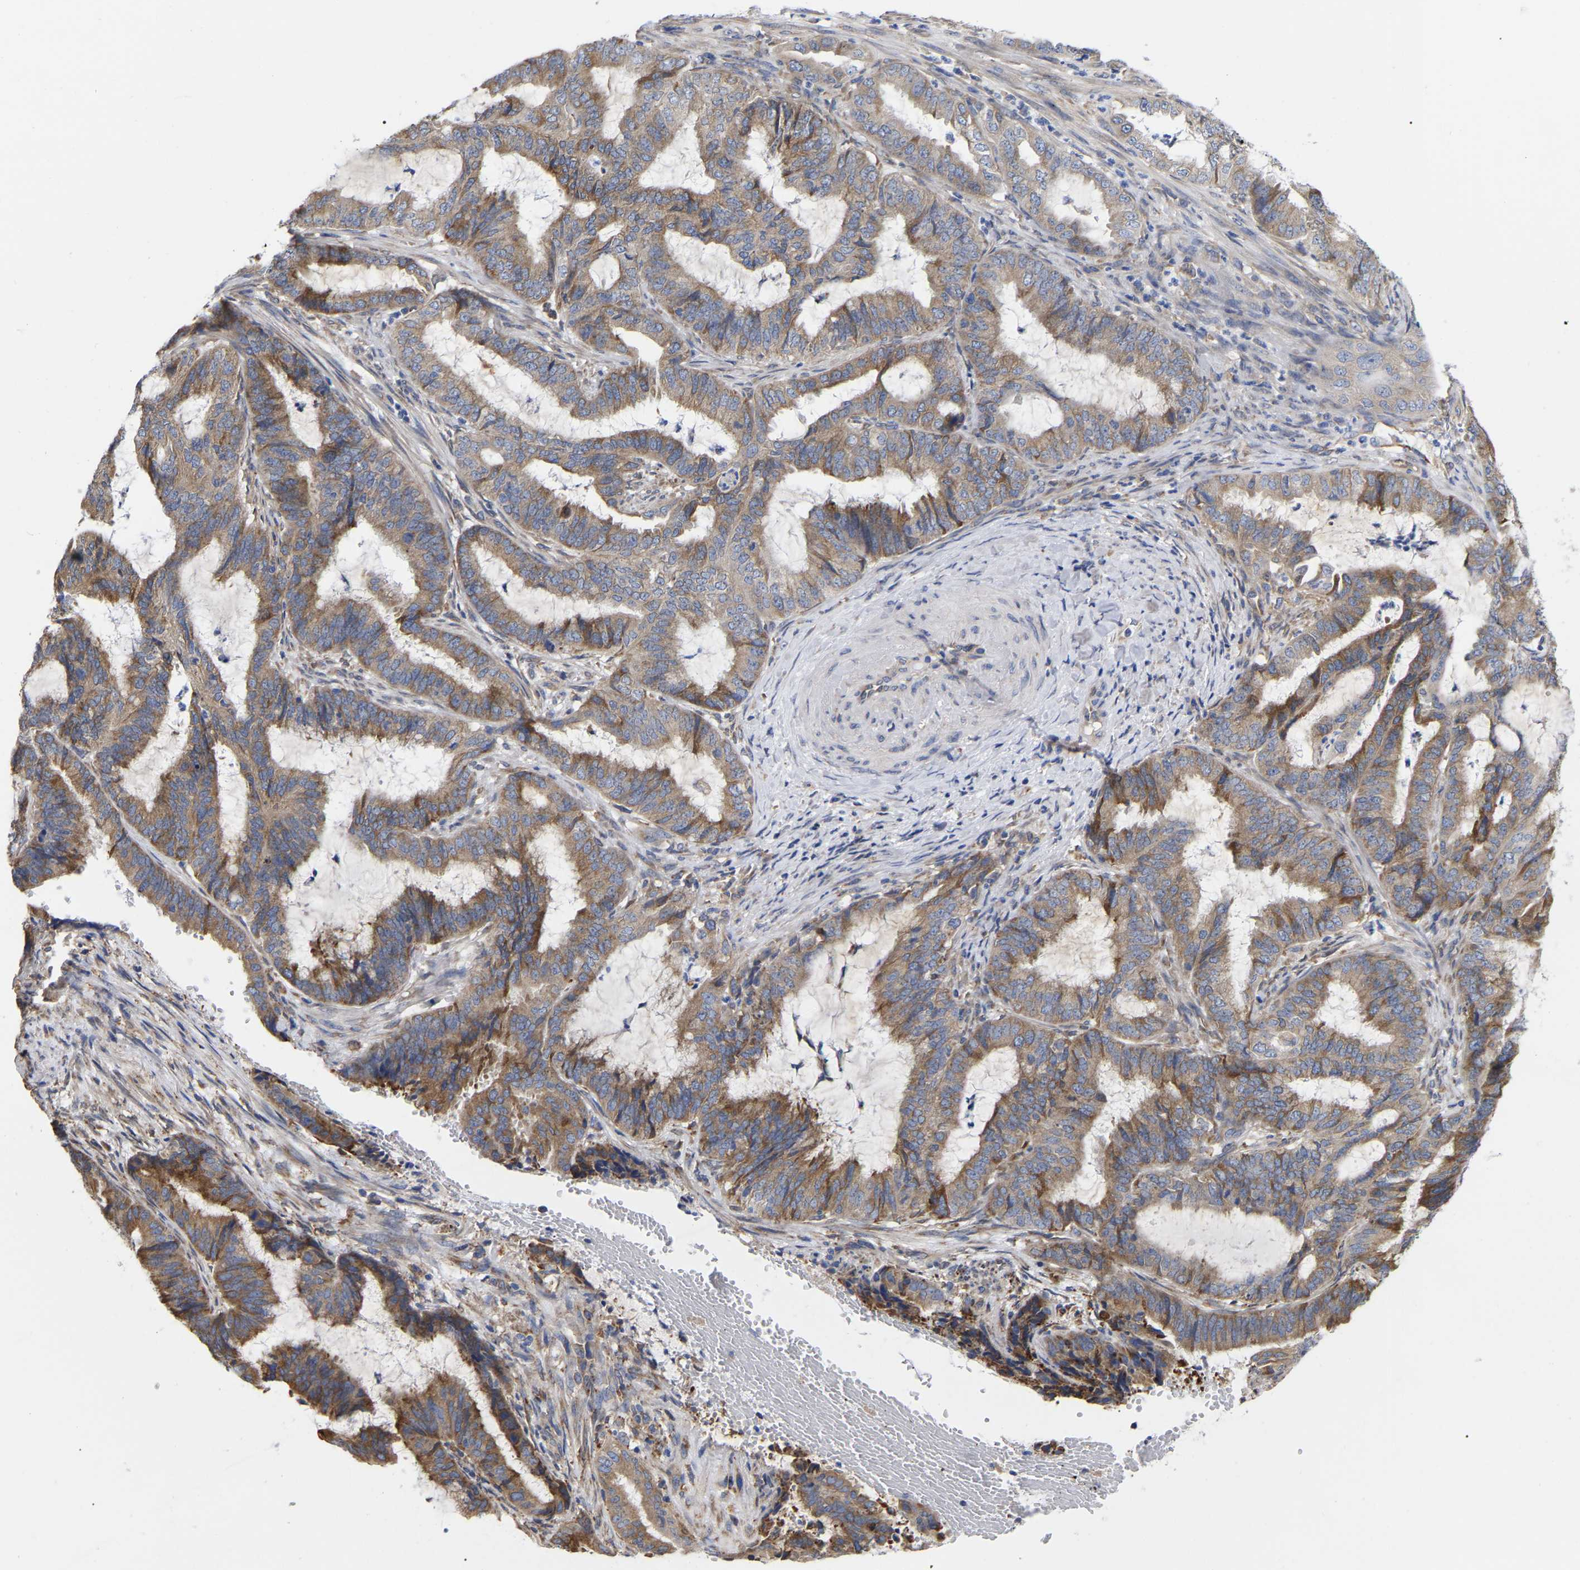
{"staining": {"intensity": "moderate", "quantity": ">75%", "location": "cytoplasmic/membranous"}, "tissue": "endometrial cancer", "cell_type": "Tumor cells", "image_type": "cancer", "snomed": [{"axis": "morphology", "description": "Adenocarcinoma, NOS"}, {"axis": "topography", "description": "Endometrium"}], "caption": "Moderate cytoplasmic/membranous expression for a protein is present in approximately >75% of tumor cells of endometrial cancer using immunohistochemistry (IHC).", "gene": "CFAP298", "patient": {"sex": "female", "age": 51}}